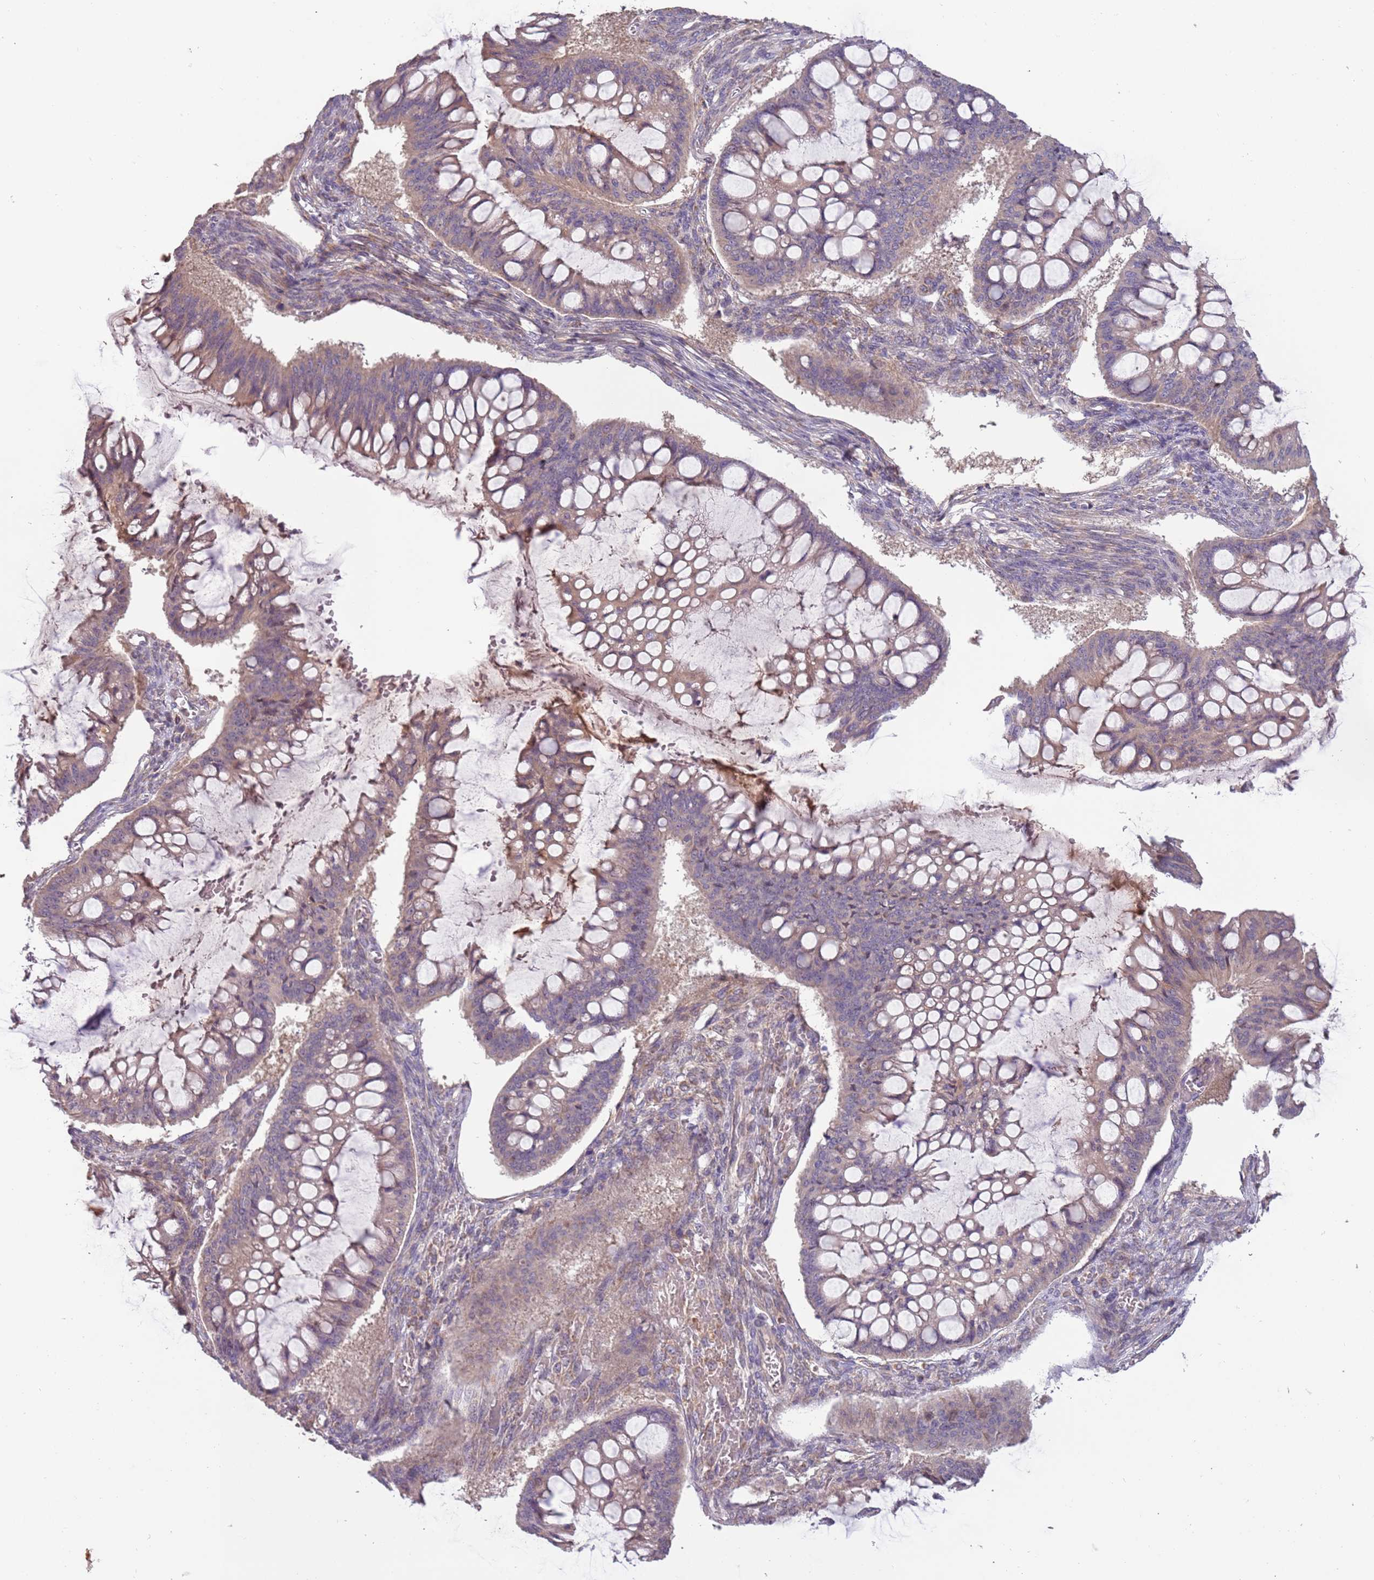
{"staining": {"intensity": "weak", "quantity": "25%-75%", "location": "cytoplasmic/membranous"}, "tissue": "ovarian cancer", "cell_type": "Tumor cells", "image_type": "cancer", "snomed": [{"axis": "morphology", "description": "Cystadenocarcinoma, mucinous, NOS"}, {"axis": "topography", "description": "Ovary"}], "caption": "There is low levels of weak cytoplasmic/membranous expression in tumor cells of ovarian cancer, as demonstrated by immunohistochemical staining (brown color).", "gene": "FECH", "patient": {"sex": "female", "age": 73}}